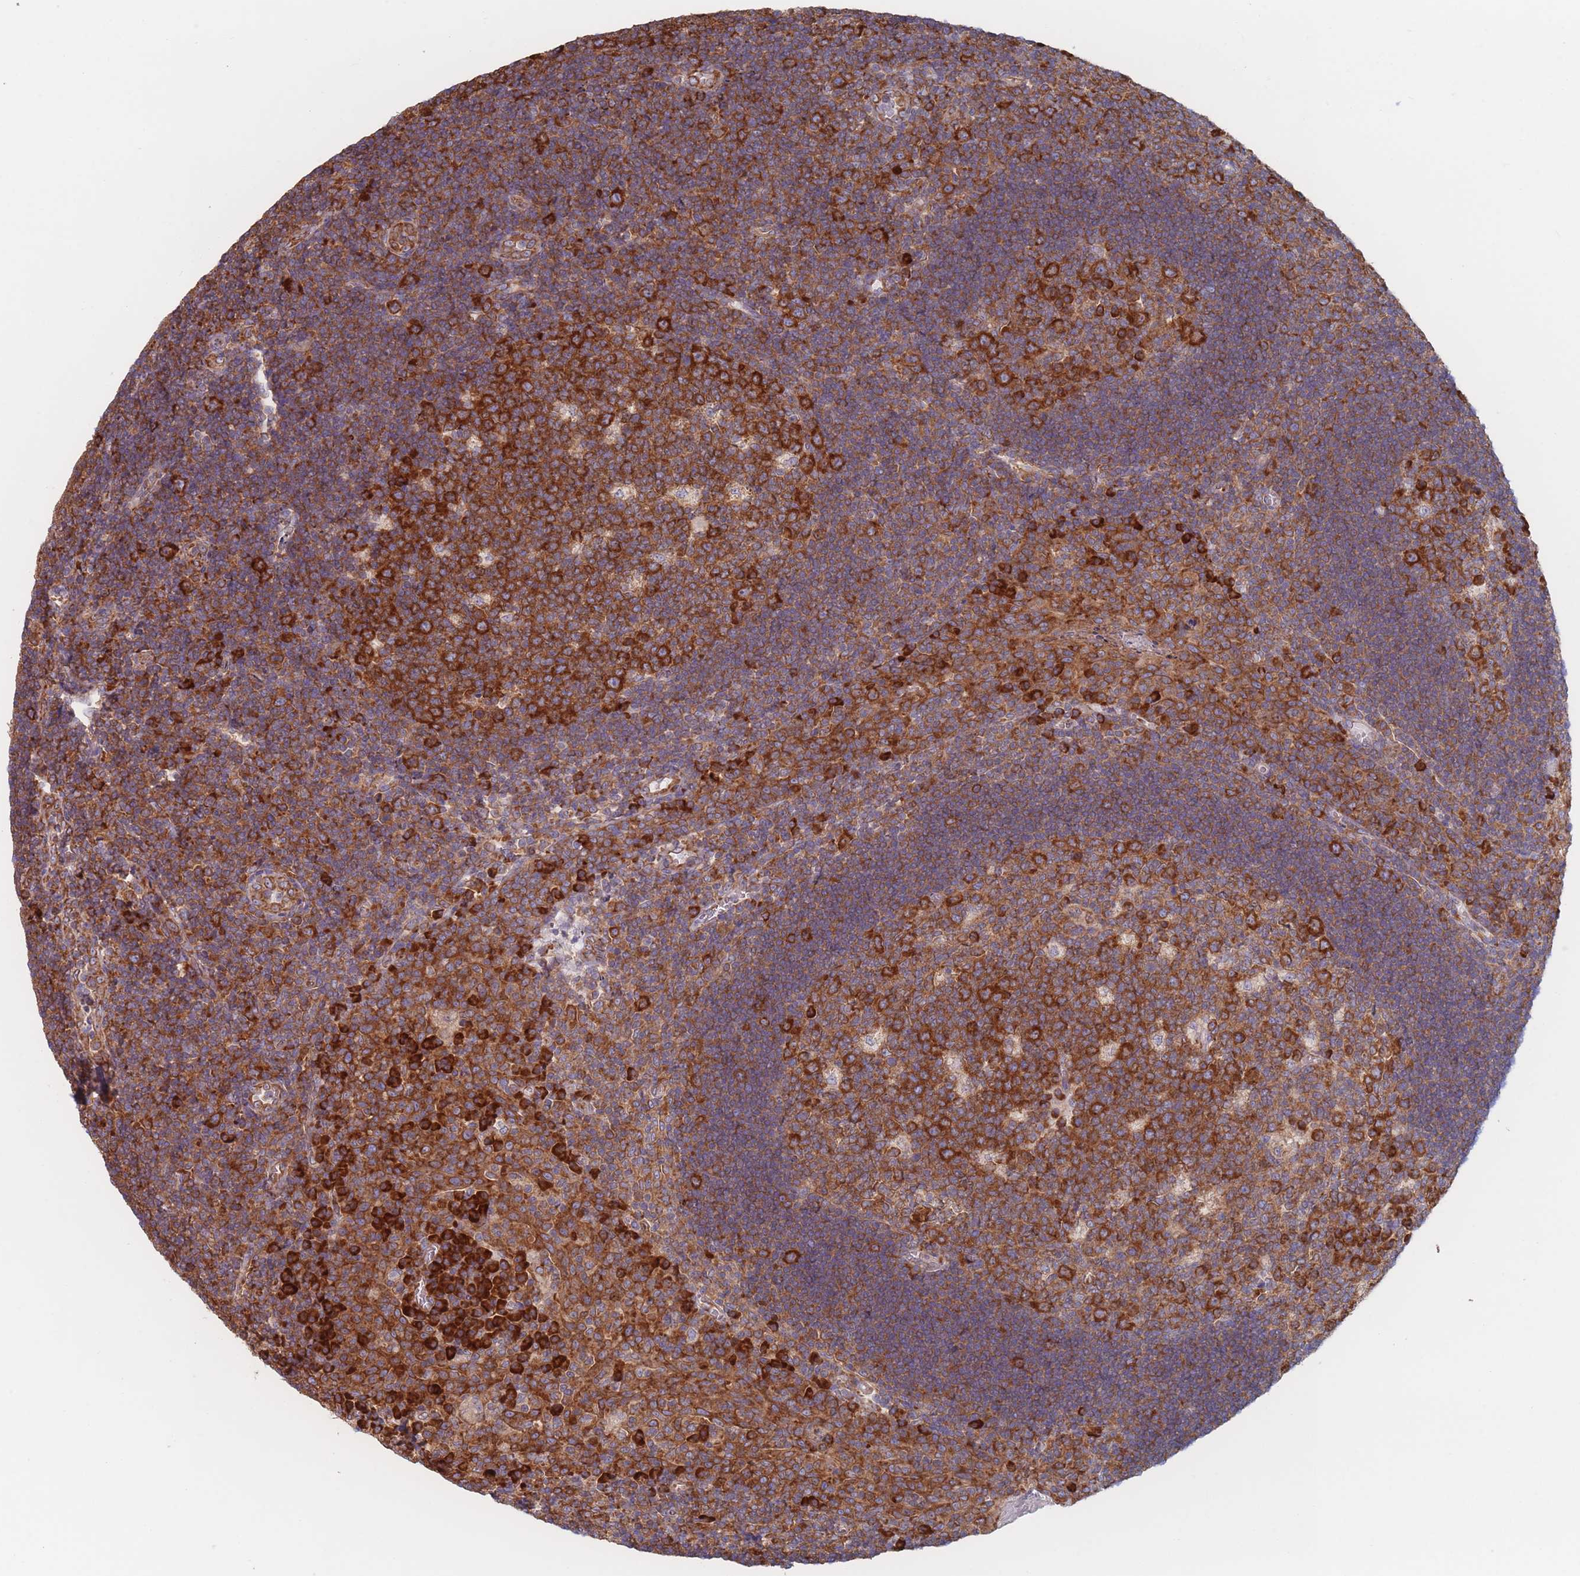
{"staining": {"intensity": "strong", "quantity": ">75%", "location": "cytoplasmic/membranous"}, "tissue": "tonsil", "cell_type": "Germinal center cells", "image_type": "normal", "snomed": [{"axis": "morphology", "description": "Normal tissue, NOS"}, {"axis": "topography", "description": "Tonsil"}], "caption": "A micrograph showing strong cytoplasmic/membranous expression in about >75% of germinal center cells in normal tonsil, as visualized by brown immunohistochemical staining.", "gene": "EEF1B2", "patient": {"sex": "male", "age": 17}}